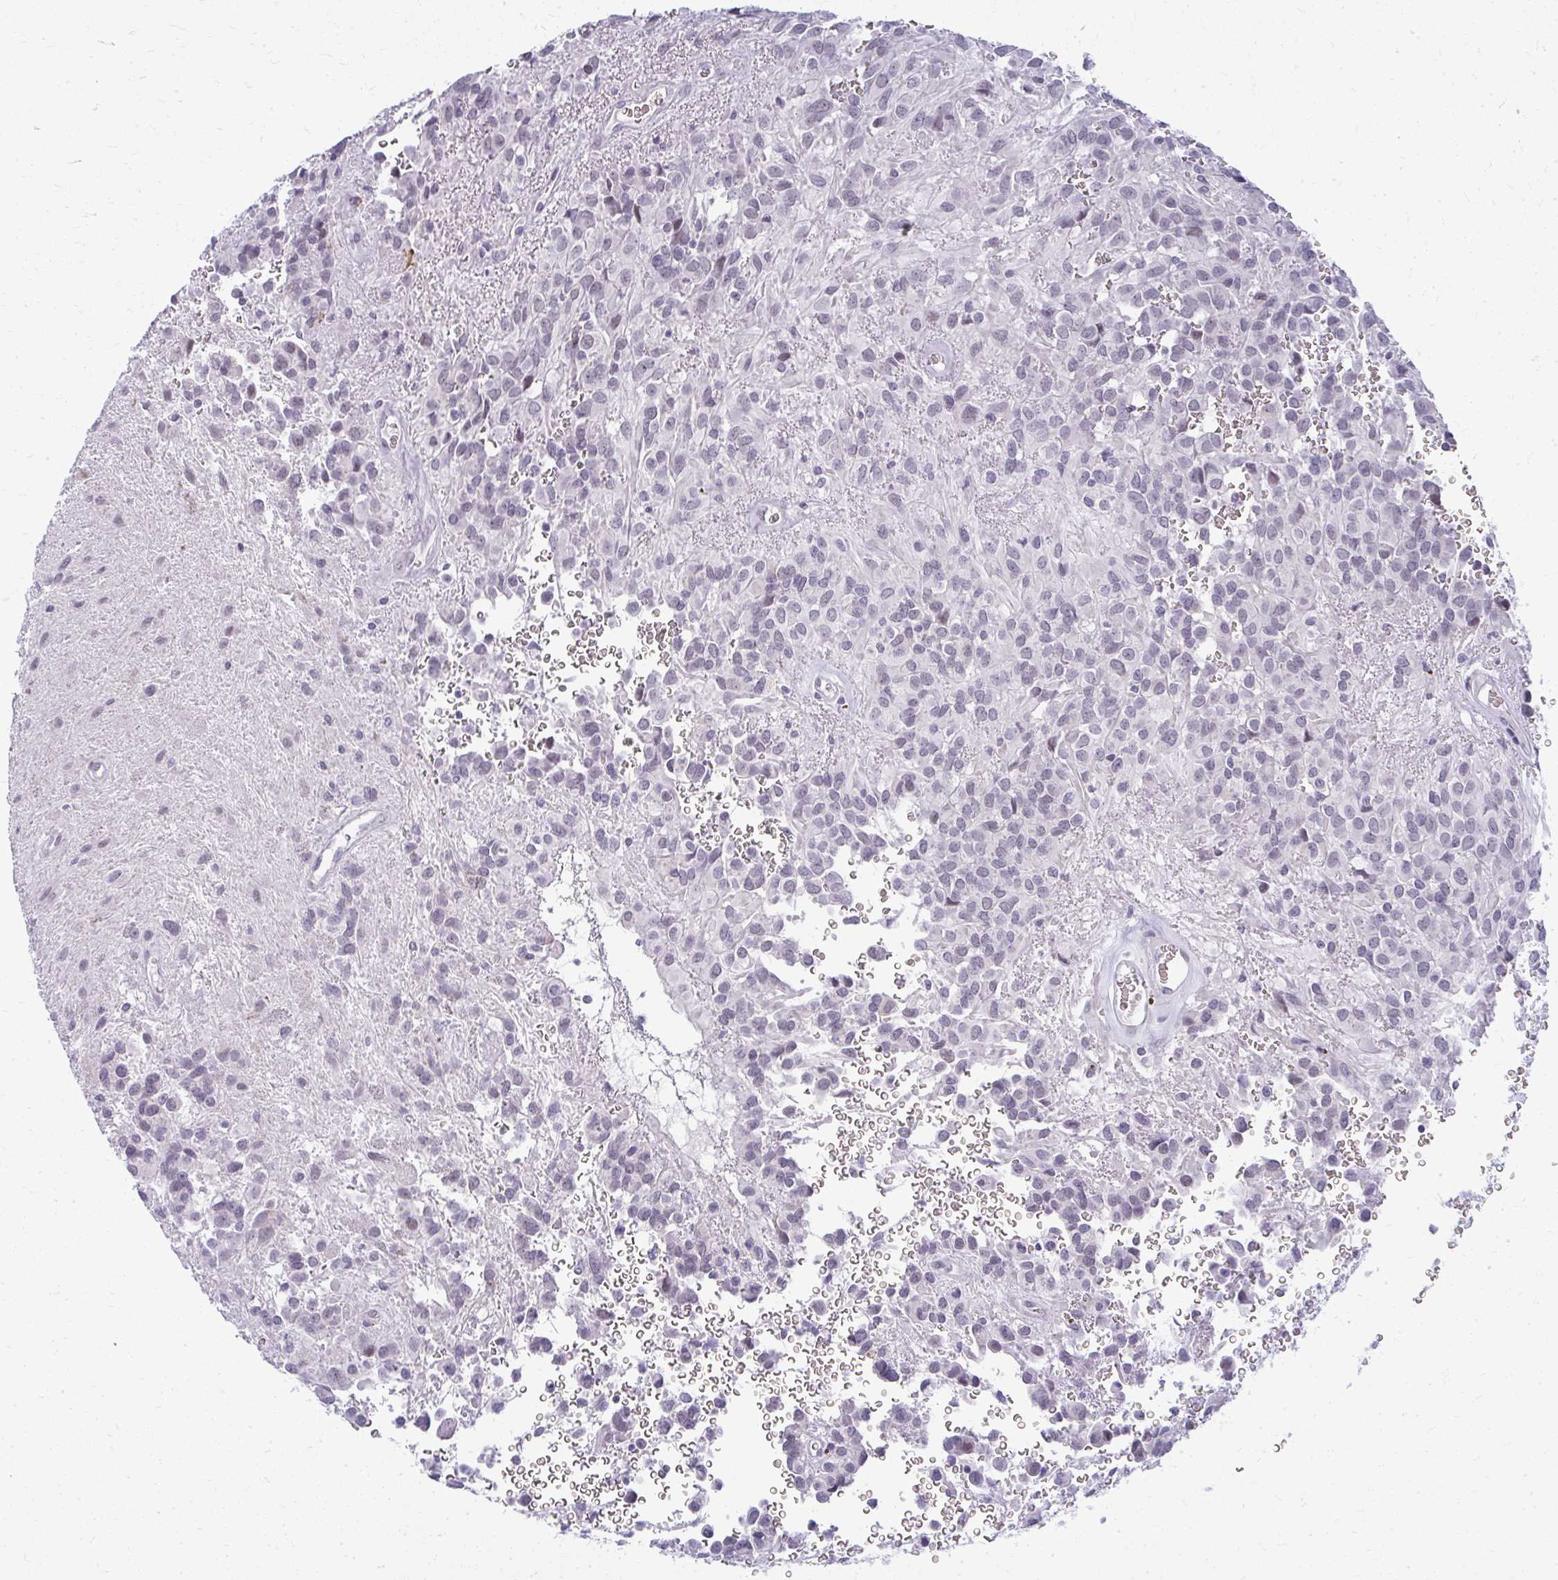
{"staining": {"intensity": "negative", "quantity": "none", "location": "none"}, "tissue": "glioma", "cell_type": "Tumor cells", "image_type": "cancer", "snomed": [{"axis": "morphology", "description": "Glioma, malignant, Low grade"}, {"axis": "topography", "description": "Brain"}], "caption": "Immunohistochemistry (IHC) of malignant glioma (low-grade) displays no staining in tumor cells.", "gene": "TEX33", "patient": {"sex": "male", "age": 56}}